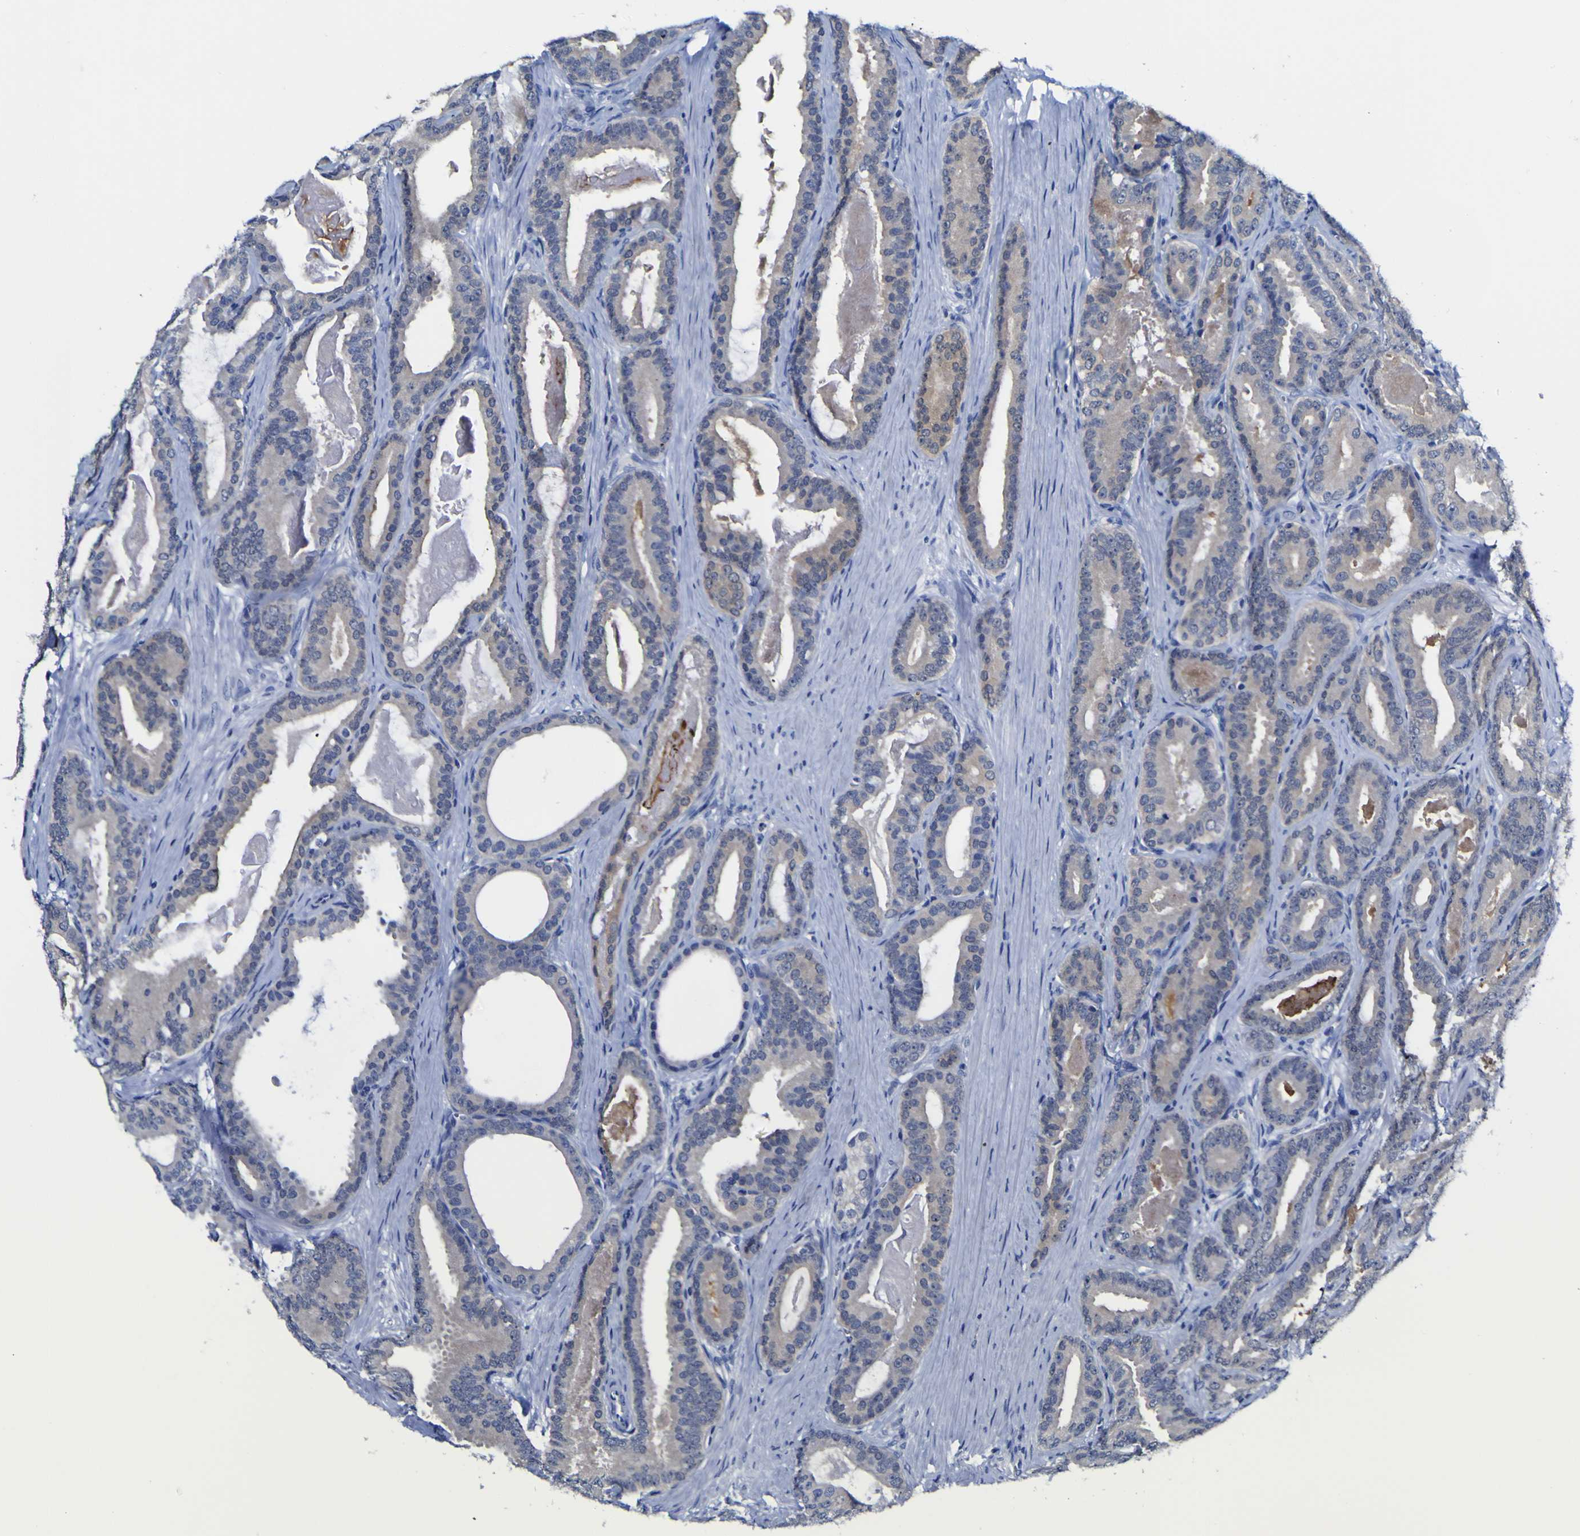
{"staining": {"intensity": "negative", "quantity": "none", "location": "none"}, "tissue": "prostate cancer", "cell_type": "Tumor cells", "image_type": "cancer", "snomed": [{"axis": "morphology", "description": "Adenocarcinoma, High grade"}, {"axis": "topography", "description": "Prostate"}], "caption": "Immunohistochemistry (IHC) of human prostate cancer (adenocarcinoma (high-grade)) reveals no expression in tumor cells. The staining is performed using DAB (3,3'-diaminobenzidine) brown chromogen with nuclei counter-stained in using hematoxylin.", "gene": "CASP6", "patient": {"sex": "male", "age": 60}}